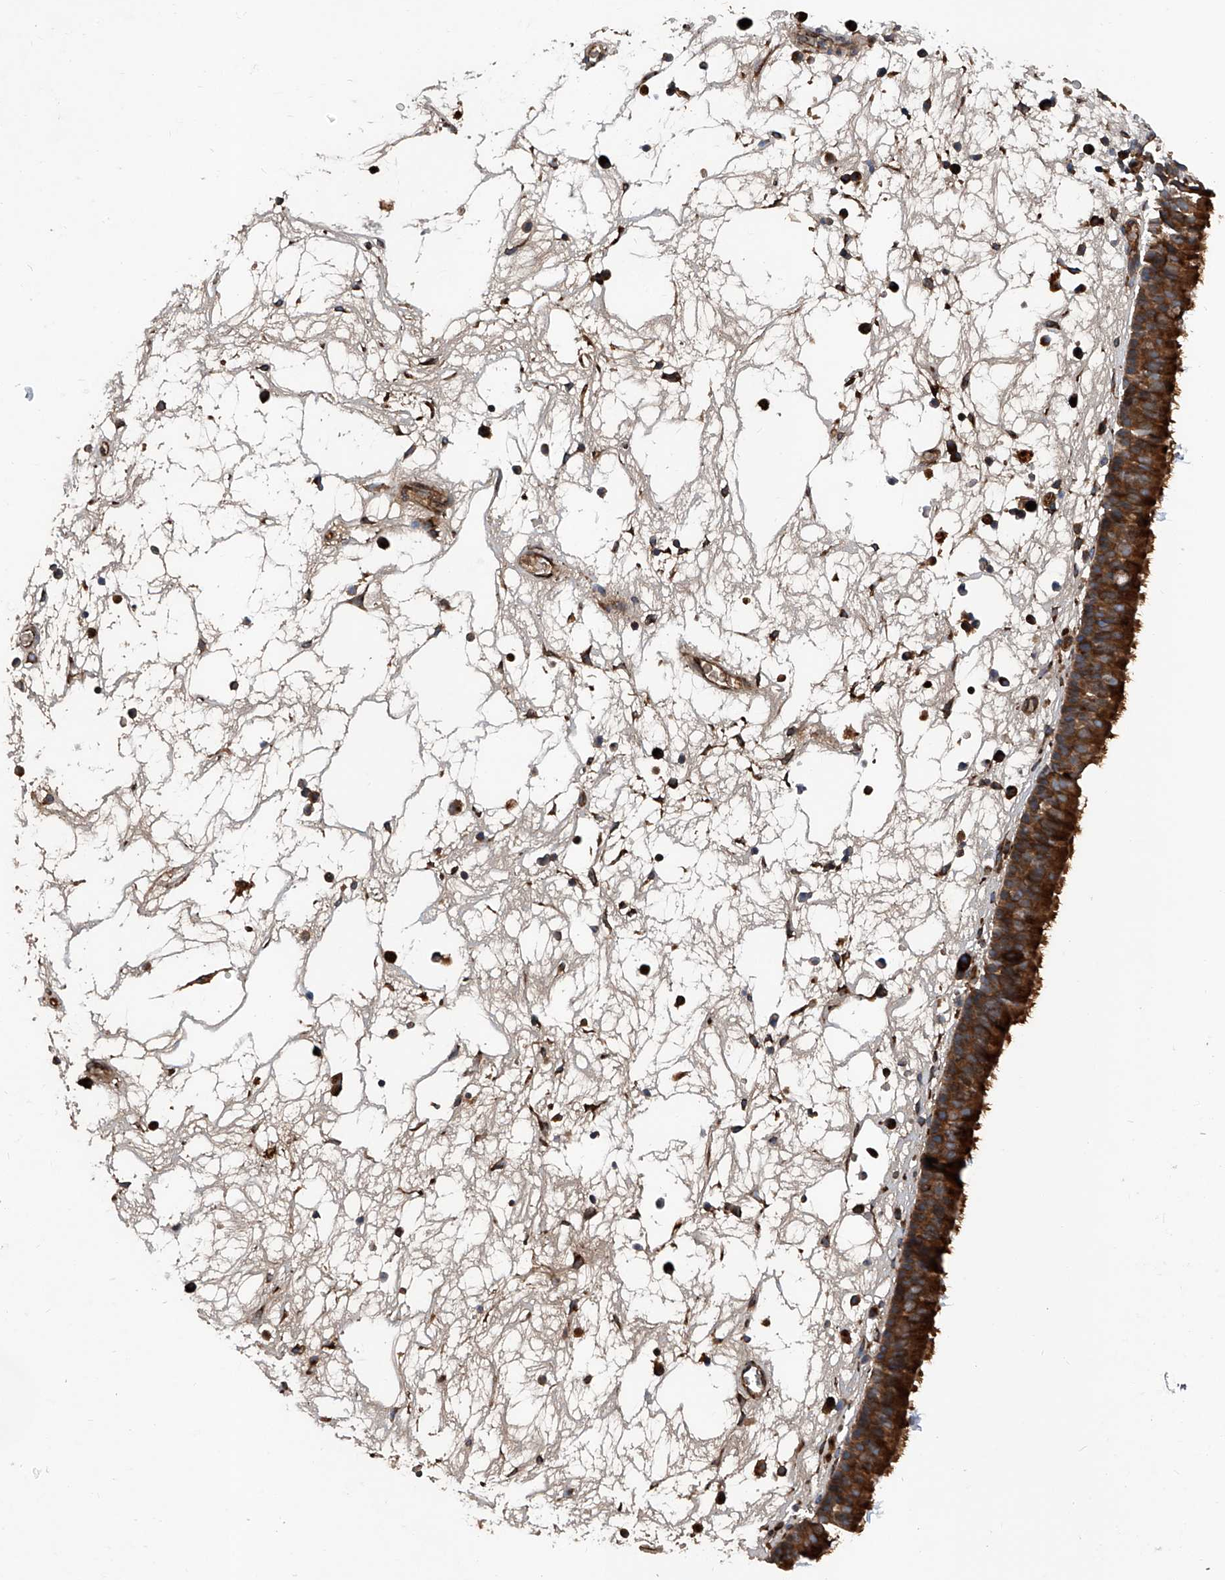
{"staining": {"intensity": "strong", "quantity": ">75%", "location": "cytoplasmic/membranous"}, "tissue": "nasopharynx", "cell_type": "Respiratory epithelial cells", "image_type": "normal", "snomed": [{"axis": "morphology", "description": "Normal tissue, NOS"}, {"axis": "morphology", "description": "Inflammation, NOS"}, {"axis": "morphology", "description": "Malignant melanoma, Metastatic site"}, {"axis": "topography", "description": "Nasopharynx"}], "caption": "Approximately >75% of respiratory epithelial cells in normal nasopharynx display strong cytoplasmic/membranous protein staining as visualized by brown immunohistochemical staining.", "gene": "ASCC3", "patient": {"sex": "male", "age": 70}}